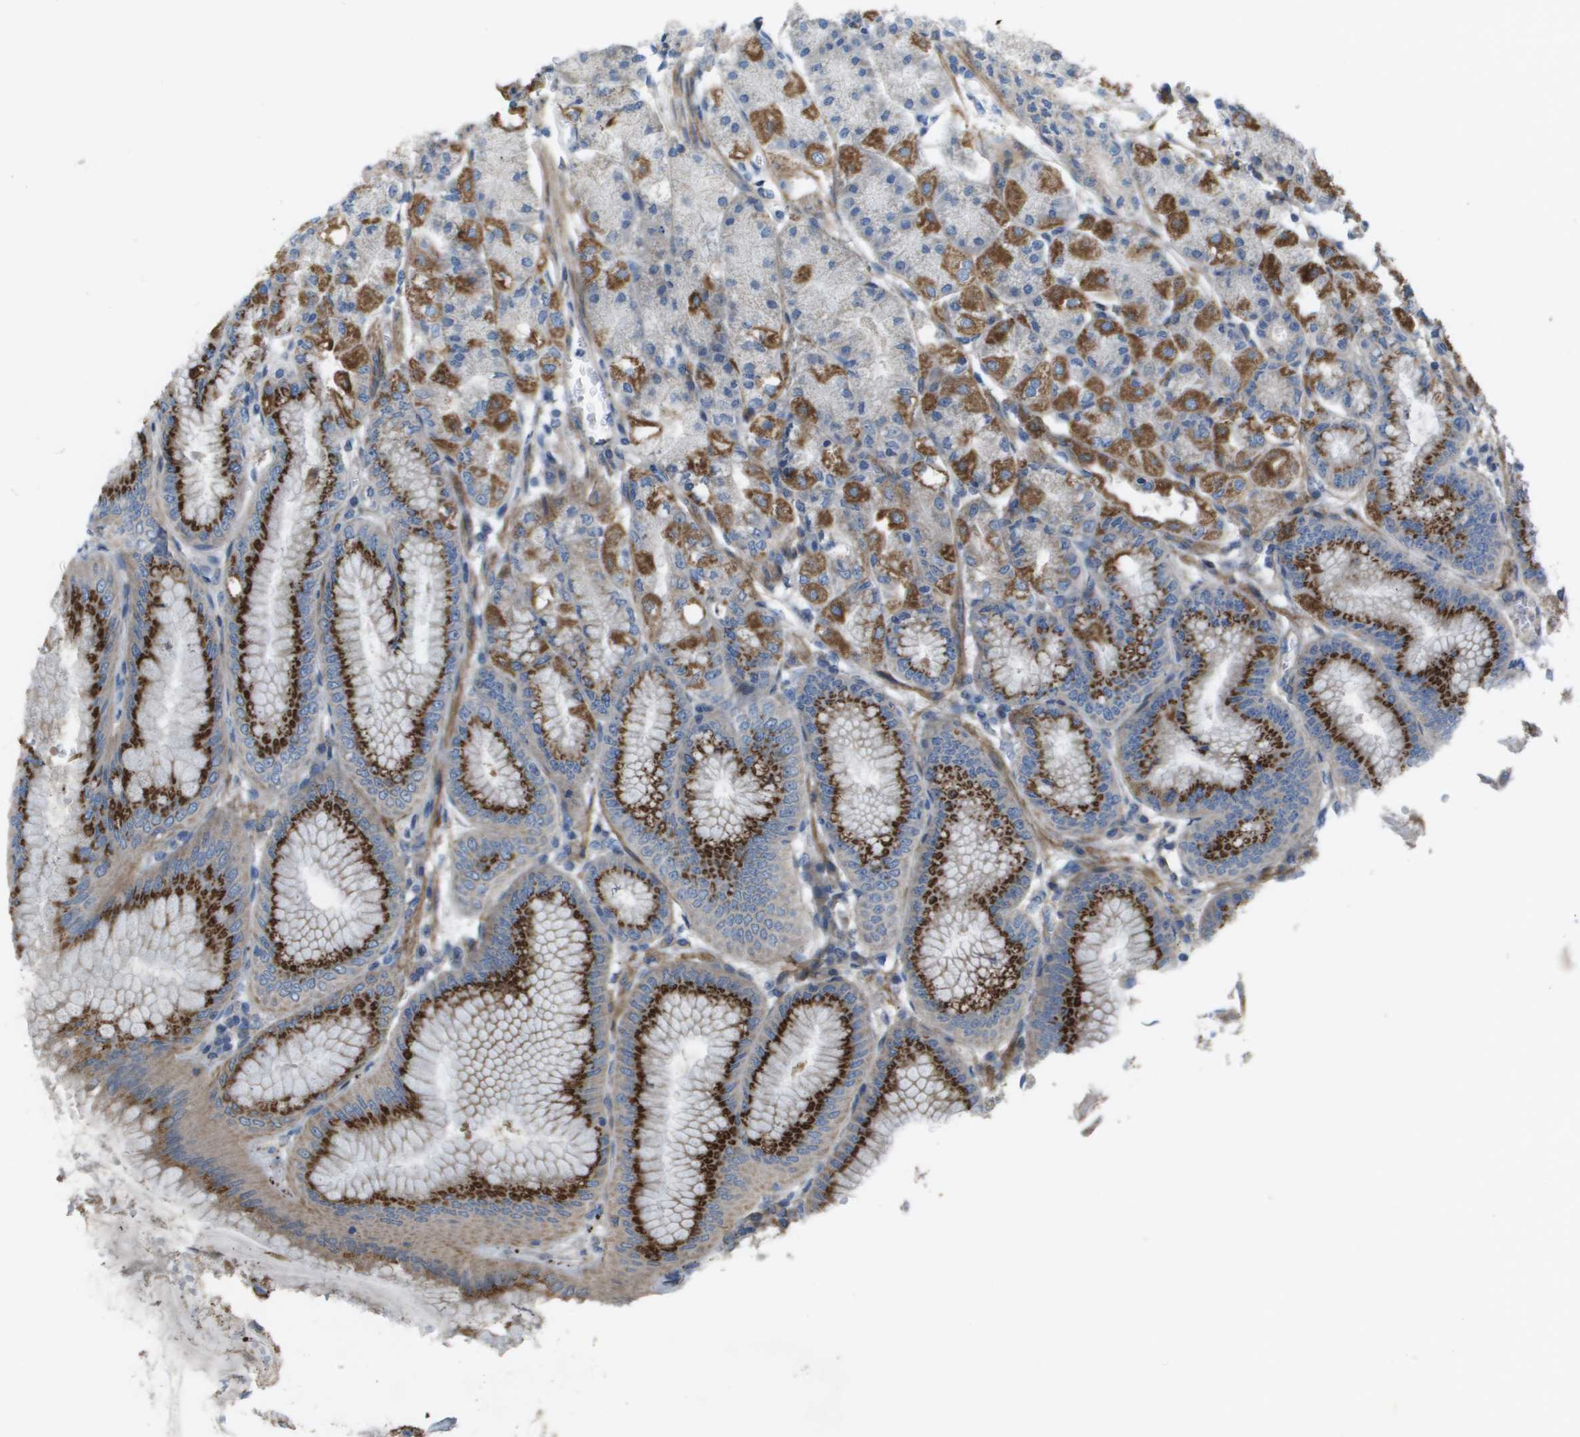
{"staining": {"intensity": "strong", "quantity": ">75%", "location": "cytoplasmic/membranous"}, "tissue": "stomach", "cell_type": "Glandular cells", "image_type": "normal", "snomed": [{"axis": "morphology", "description": "Normal tissue, NOS"}, {"axis": "topography", "description": "Stomach, lower"}], "caption": "Strong cytoplasmic/membranous protein staining is identified in approximately >75% of glandular cells in stomach.", "gene": "GALNT6", "patient": {"sex": "male", "age": 71}}